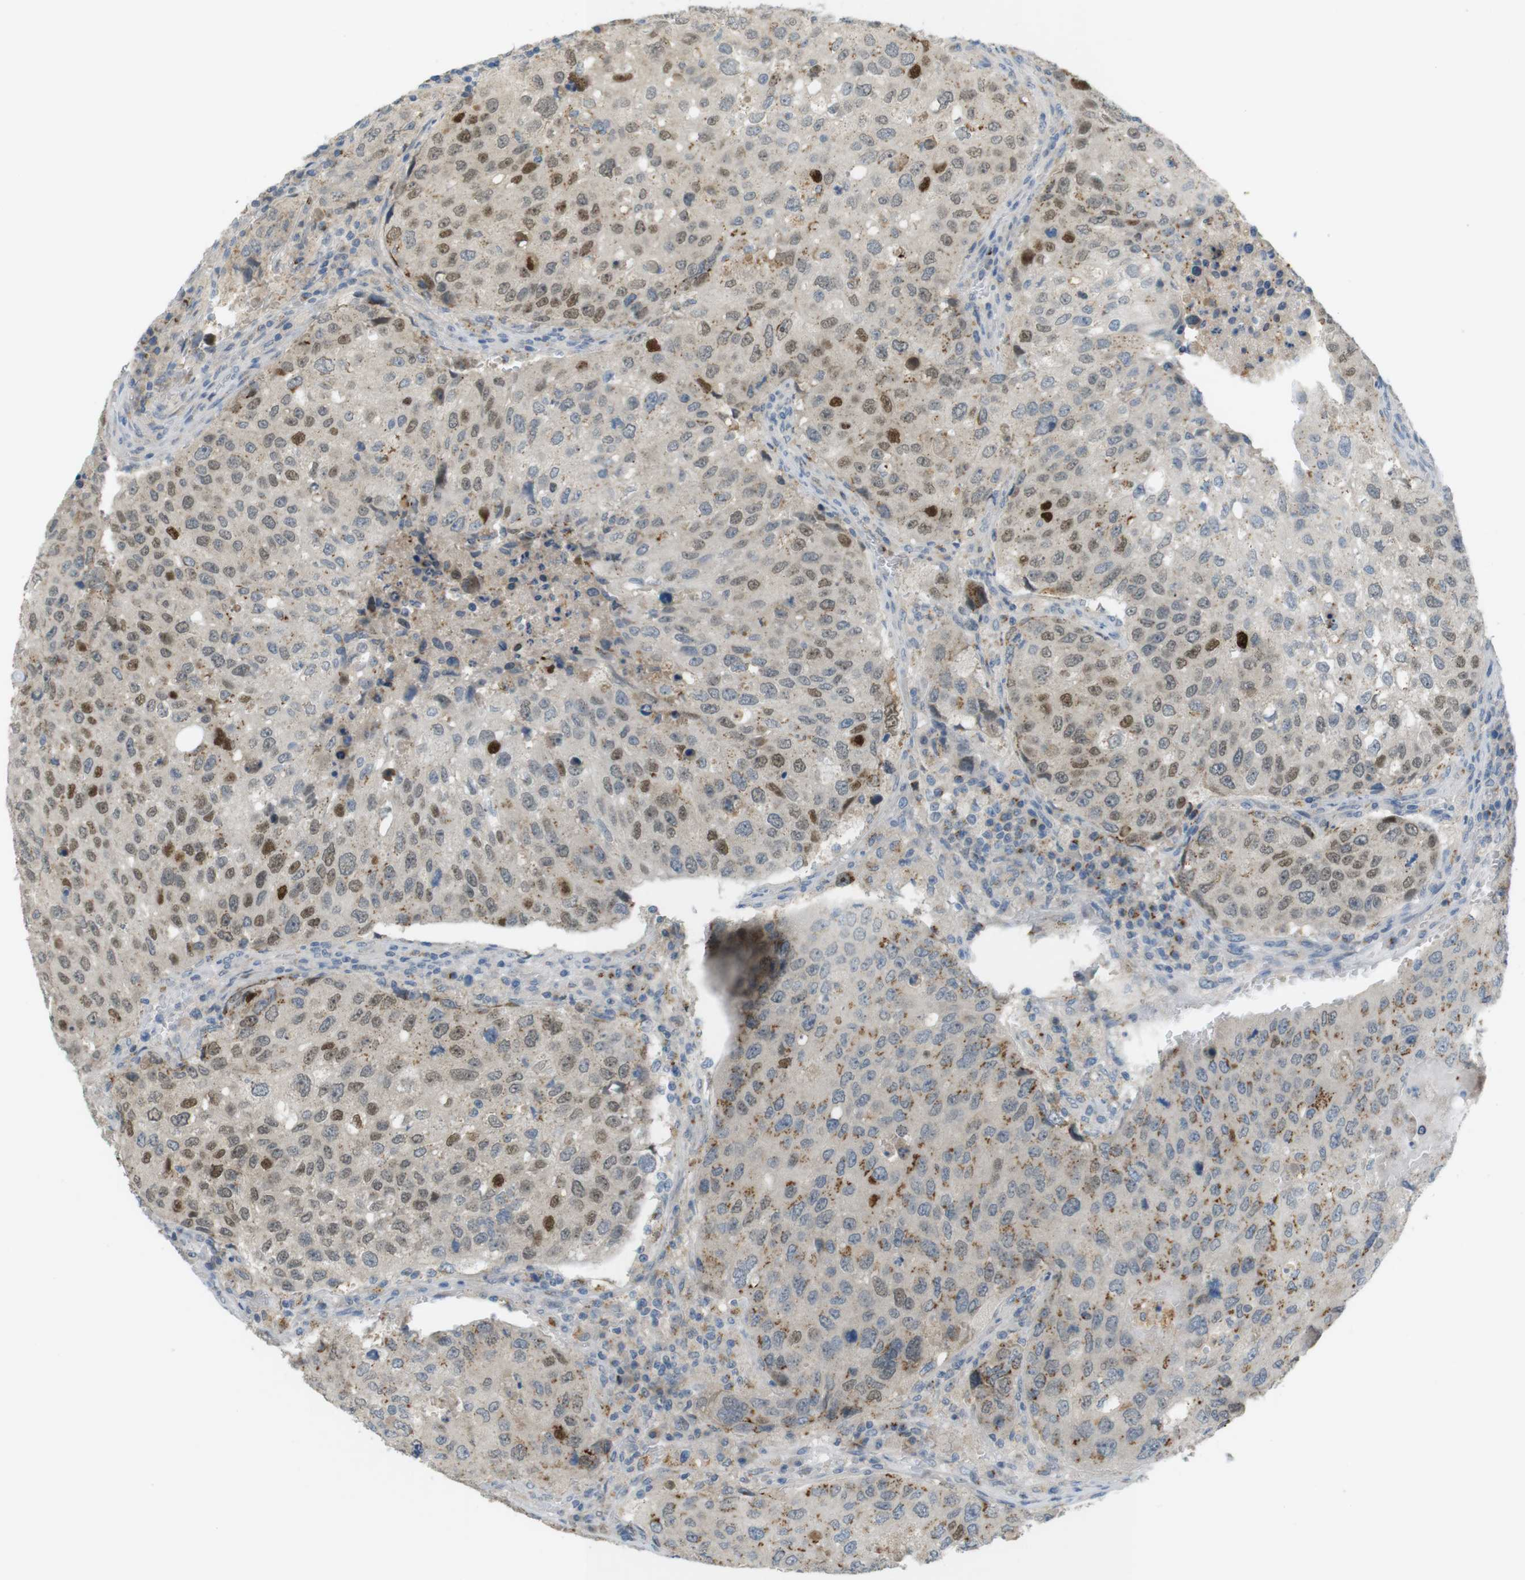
{"staining": {"intensity": "moderate", "quantity": "25%-75%", "location": "cytoplasmic/membranous,nuclear"}, "tissue": "urothelial cancer", "cell_type": "Tumor cells", "image_type": "cancer", "snomed": [{"axis": "morphology", "description": "Urothelial carcinoma, High grade"}, {"axis": "topography", "description": "Lymph node"}, {"axis": "topography", "description": "Urinary bladder"}], "caption": "The immunohistochemical stain shows moderate cytoplasmic/membranous and nuclear expression in tumor cells of urothelial carcinoma (high-grade) tissue.", "gene": "UGT8", "patient": {"sex": "male", "age": 51}}